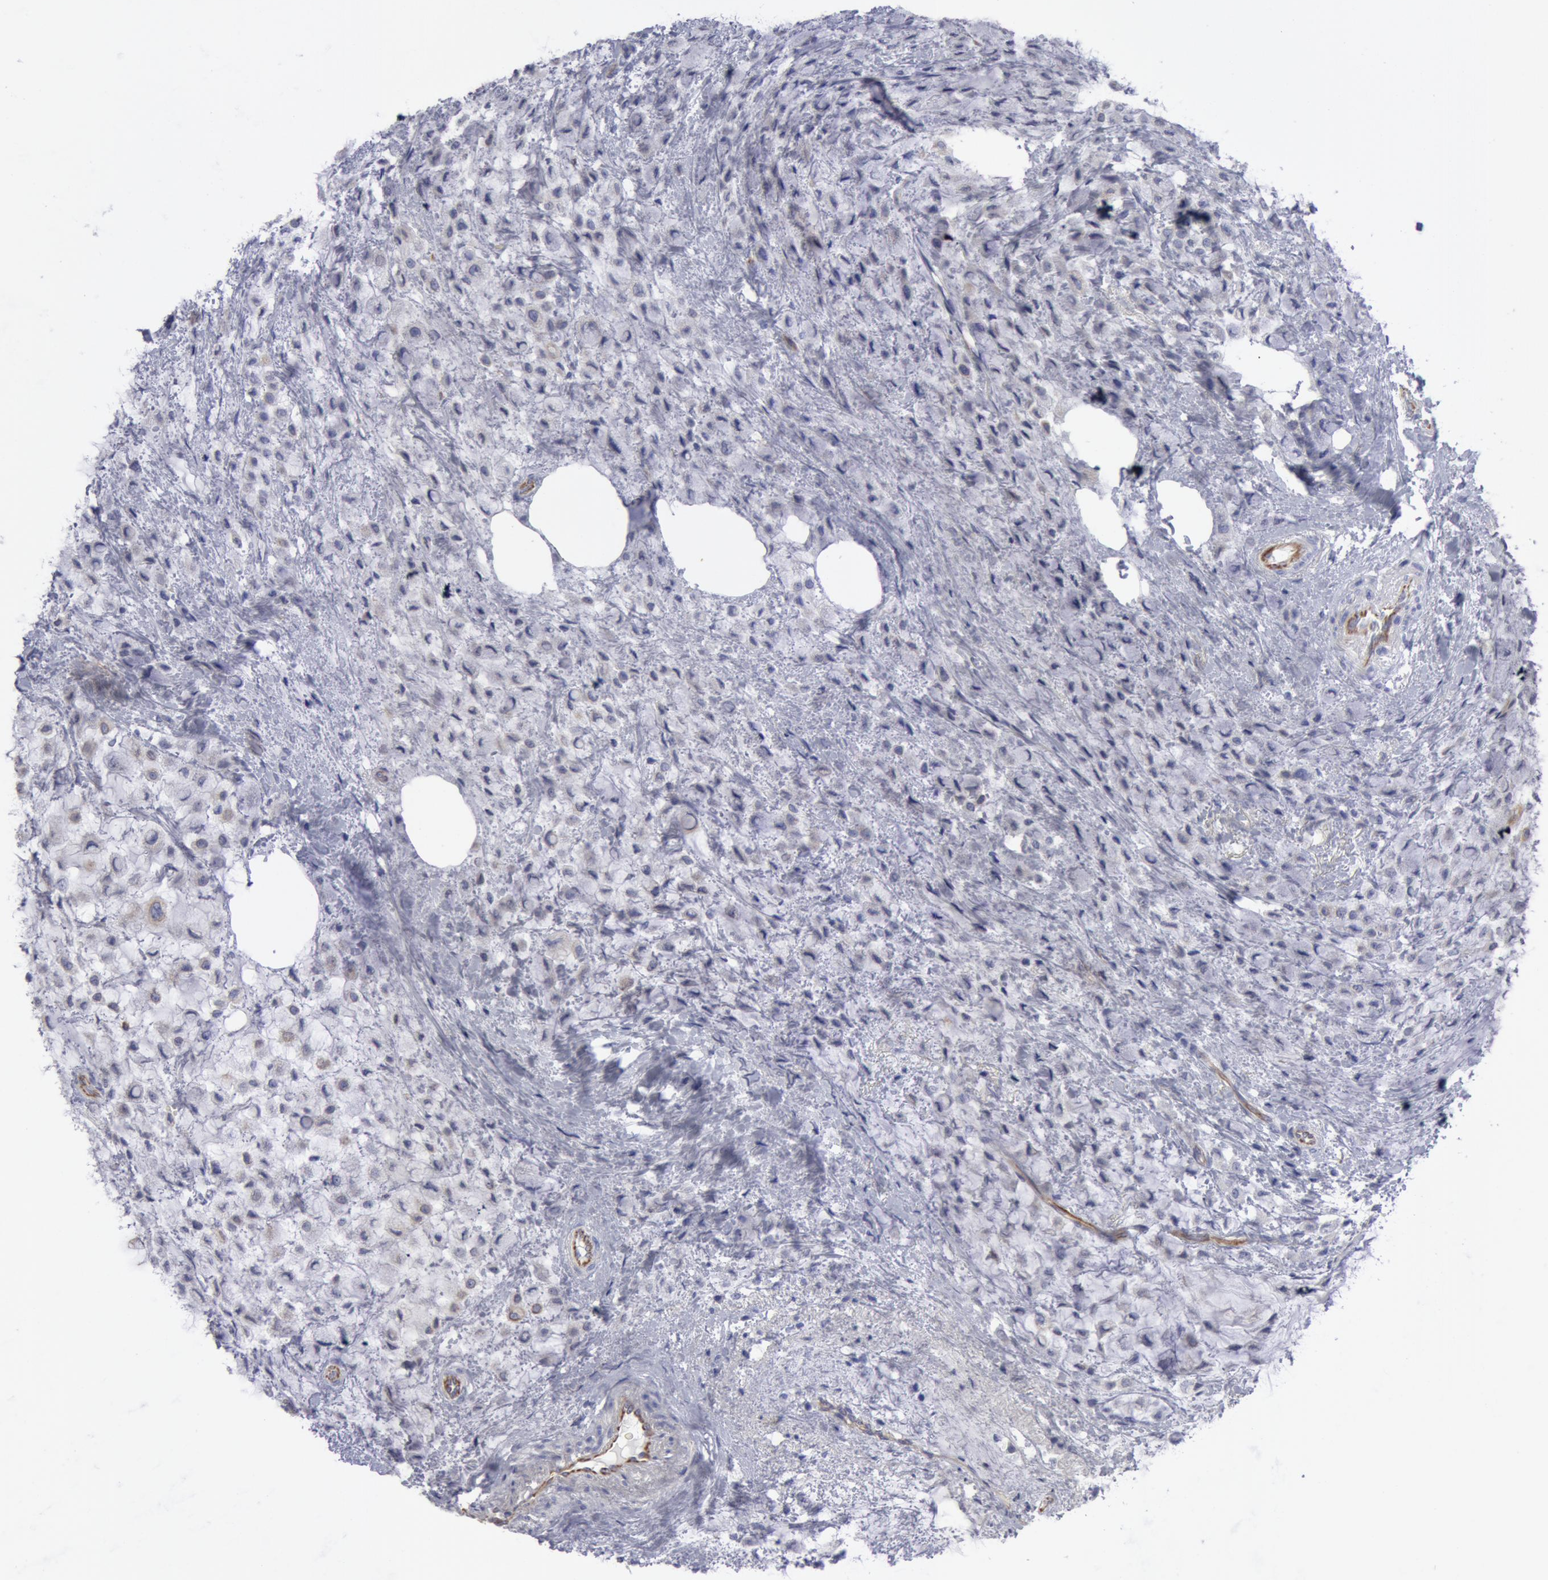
{"staining": {"intensity": "negative", "quantity": "none", "location": "none"}, "tissue": "breast cancer", "cell_type": "Tumor cells", "image_type": "cancer", "snomed": [{"axis": "morphology", "description": "Lobular carcinoma"}, {"axis": "topography", "description": "Breast"}], "caption": "An immunohistochemistry histopathology image of breast cancer is shown. There is no staining in tumor cells of breast cancer.", "gene": "SMC1B", "patient": {"sex": "female", "age": 85}}